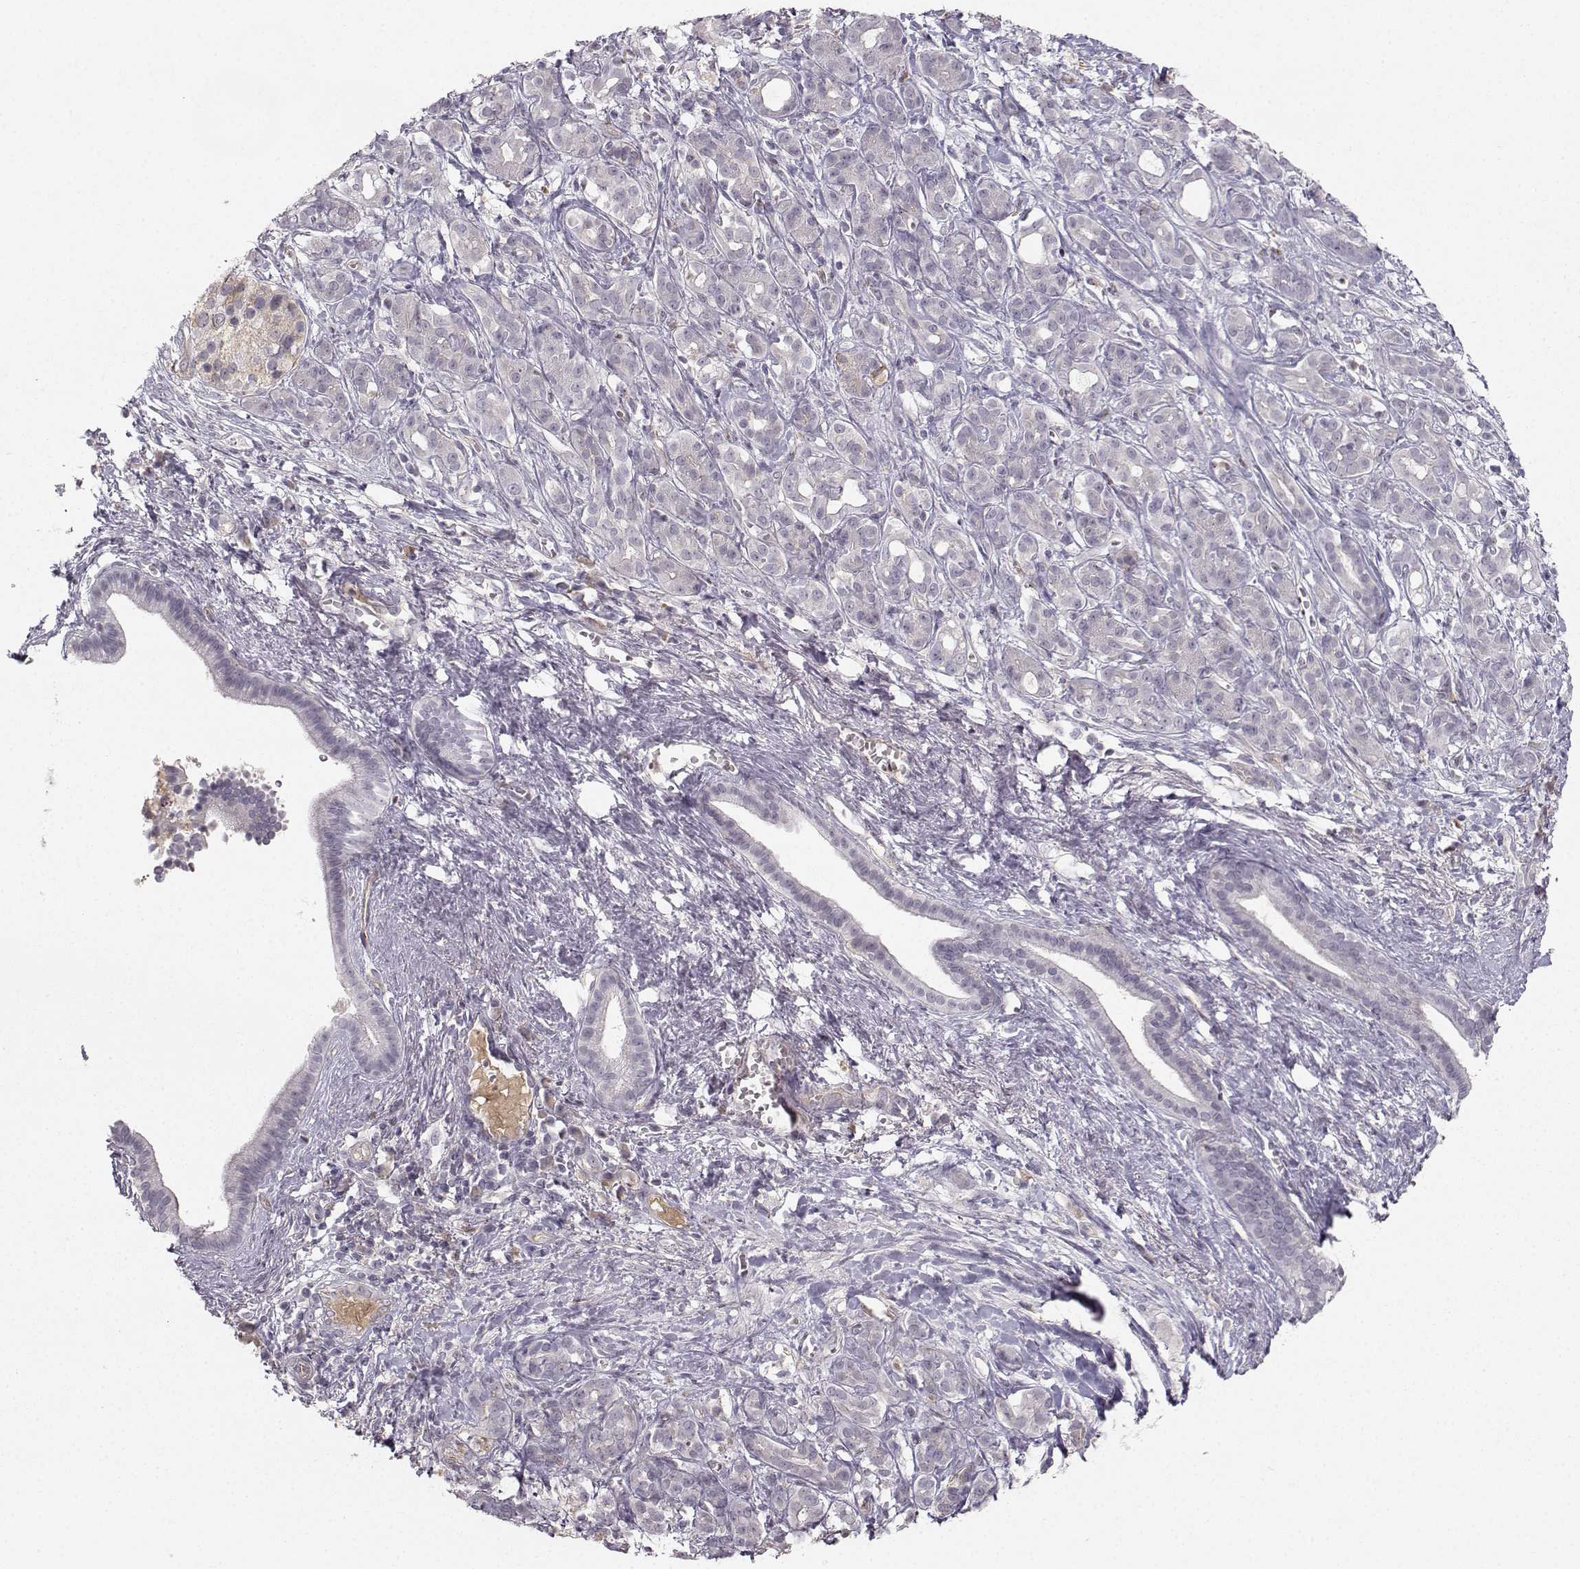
{"staining": {"intensity": "negative", "quantity": "none", "location": "none"}, "tissue": "pancreatic cancer", "cell_type": "Tumor cells", "image_type": "cancer", "snomed": [{"axis": "morphology", "description": "Adenocarcinoma, NOS"}, {"axis": "topography", "description": "Pancreas"}], "caption": "Image shows no protein staining in tumor cells of pancreatic cancer tissue.", "gene": "OPRD1", "patient": {"sex": "male", "age": 61}}